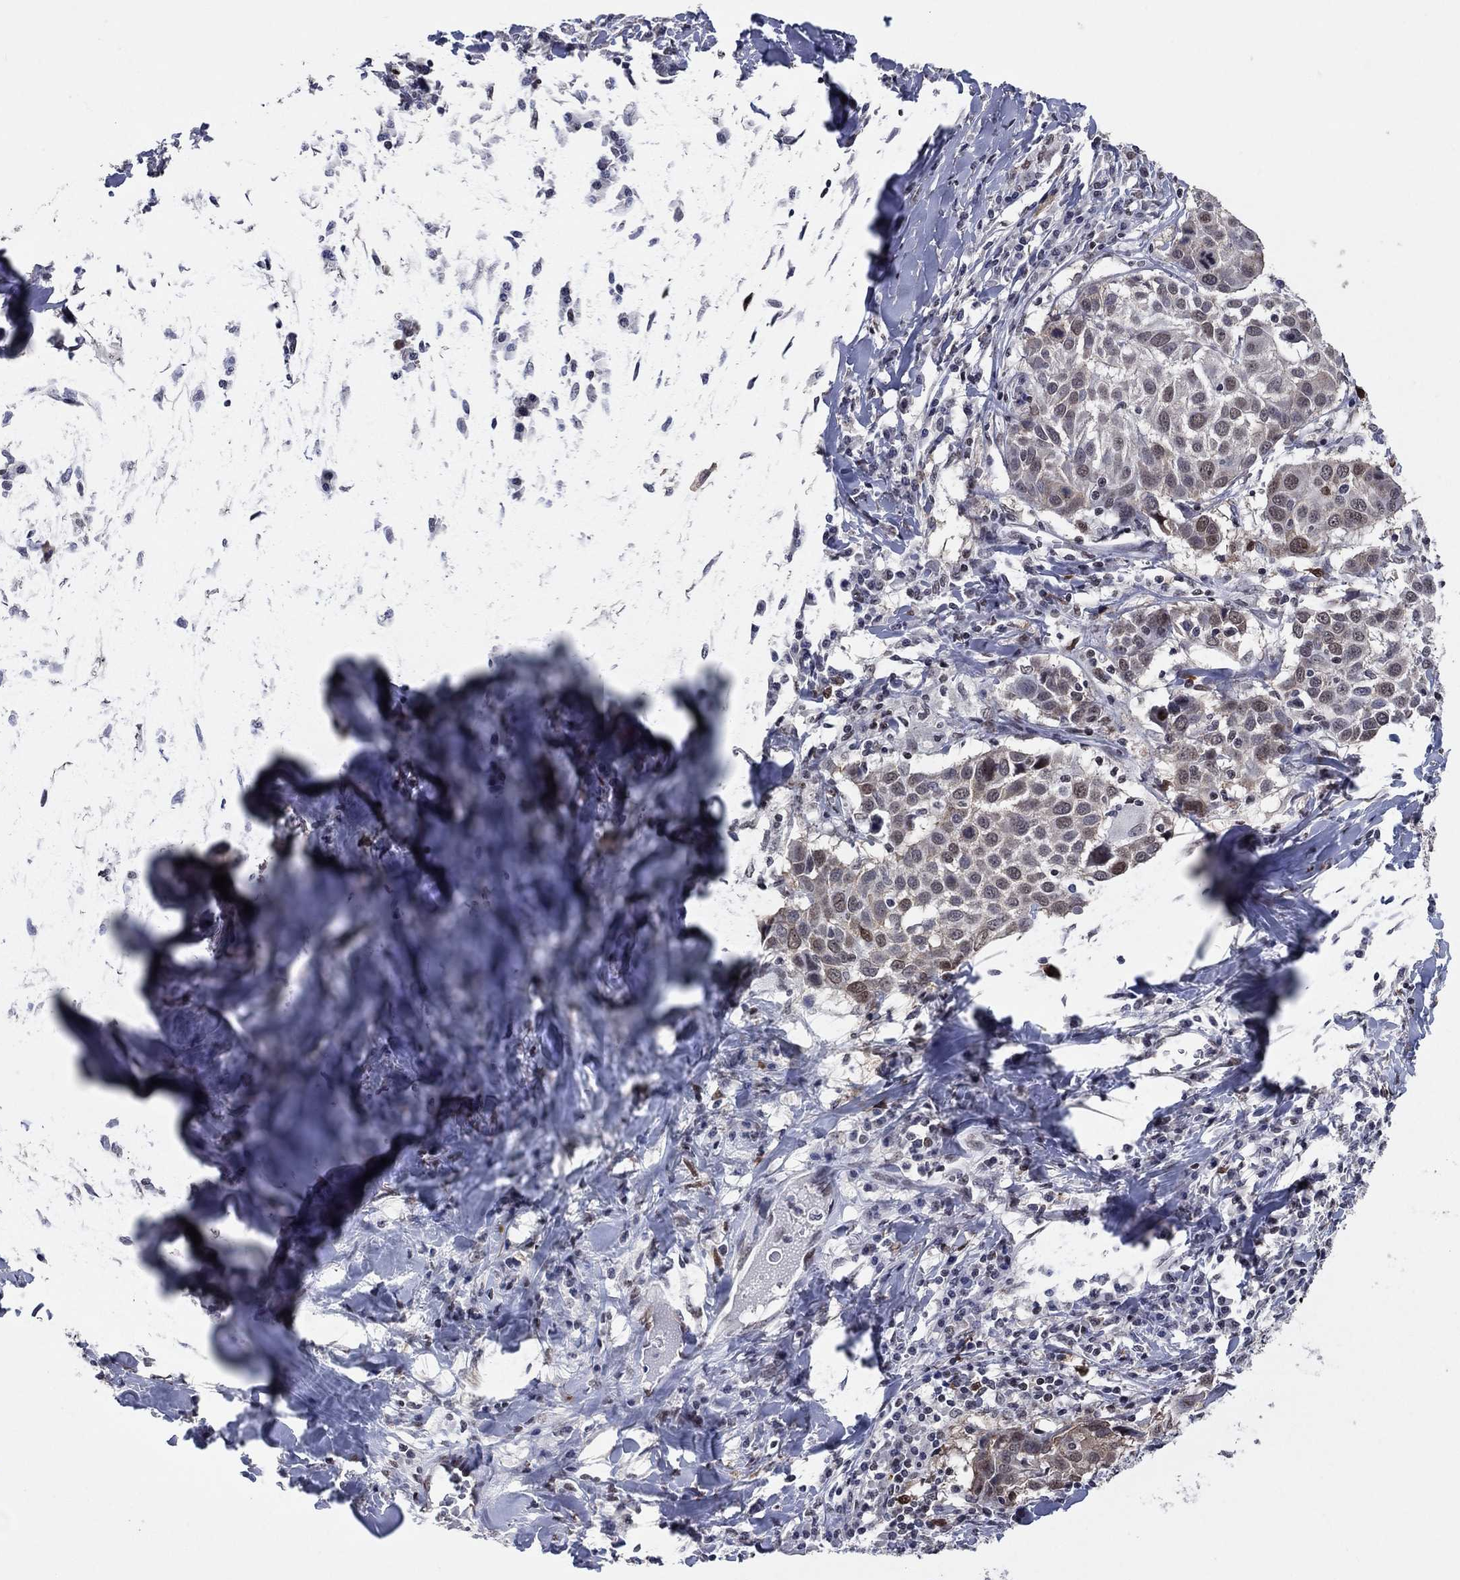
{"staining": {"intensity": "weak", "quantity": "<25%", "location": "nuclear"}, "tissue": "lung cancer", "cell_type": "Tumor cells", "image_type": "cancer", "snomed": [{"axis": "morphology", "description": "Squamous cell carcinoma, NOS"}, {"axis": "topography", "description": "Lung"}], "caption": "An immunohistochemistry photomicrograph of lung squamous cell carcinoma is shown. There is no staining in tumor cells of lung squamous cell carcinoma.", "gene": "TYMS", "patient": {"sex": "male", "age": 57}}